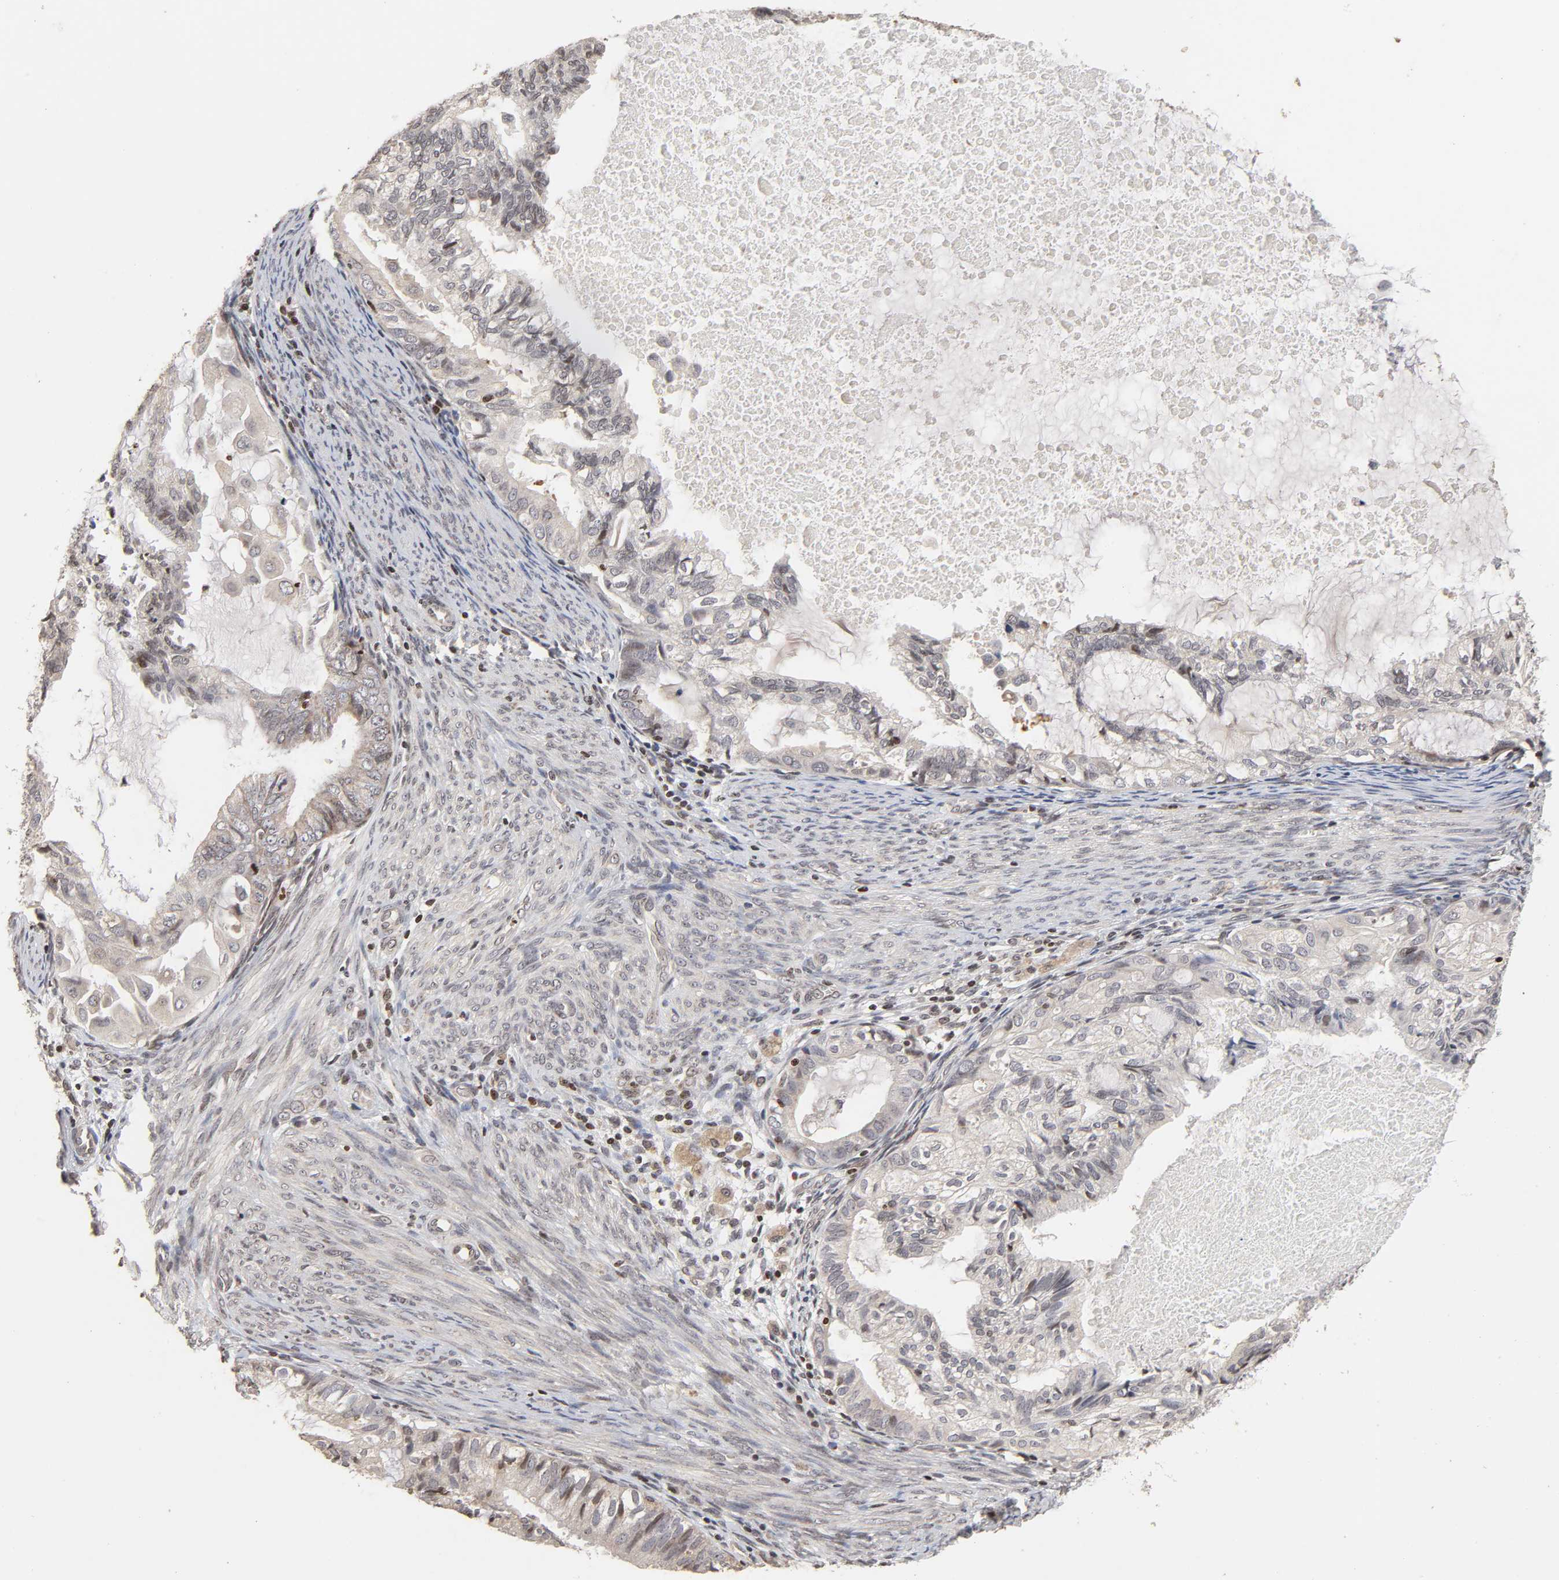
{"staining": {"intensity": "negative", "quantity": "none", "location": "none"}, "tissue": "cervical cancer", "cell_type": "Tumor cells", "image_type": "cancer", "snomed": [{"axis": "morphology", "description": "Normal tissue, NOS"}, {"axis": "morphology", "description": "Adenocarcinoma, NOS"}, {"axis": "topography", "description": "Cervix"}, {"axis": "topography", "description": "Endometrium"}], "caption": "IHC photomicrograph of neoplastic tissue: cervical adenocarcinoma stained with DAB demonstrates no significant protein positivity in tumor cells.", "gene": "ZNF473", "patient": {"sex": "female", "age": 86}}